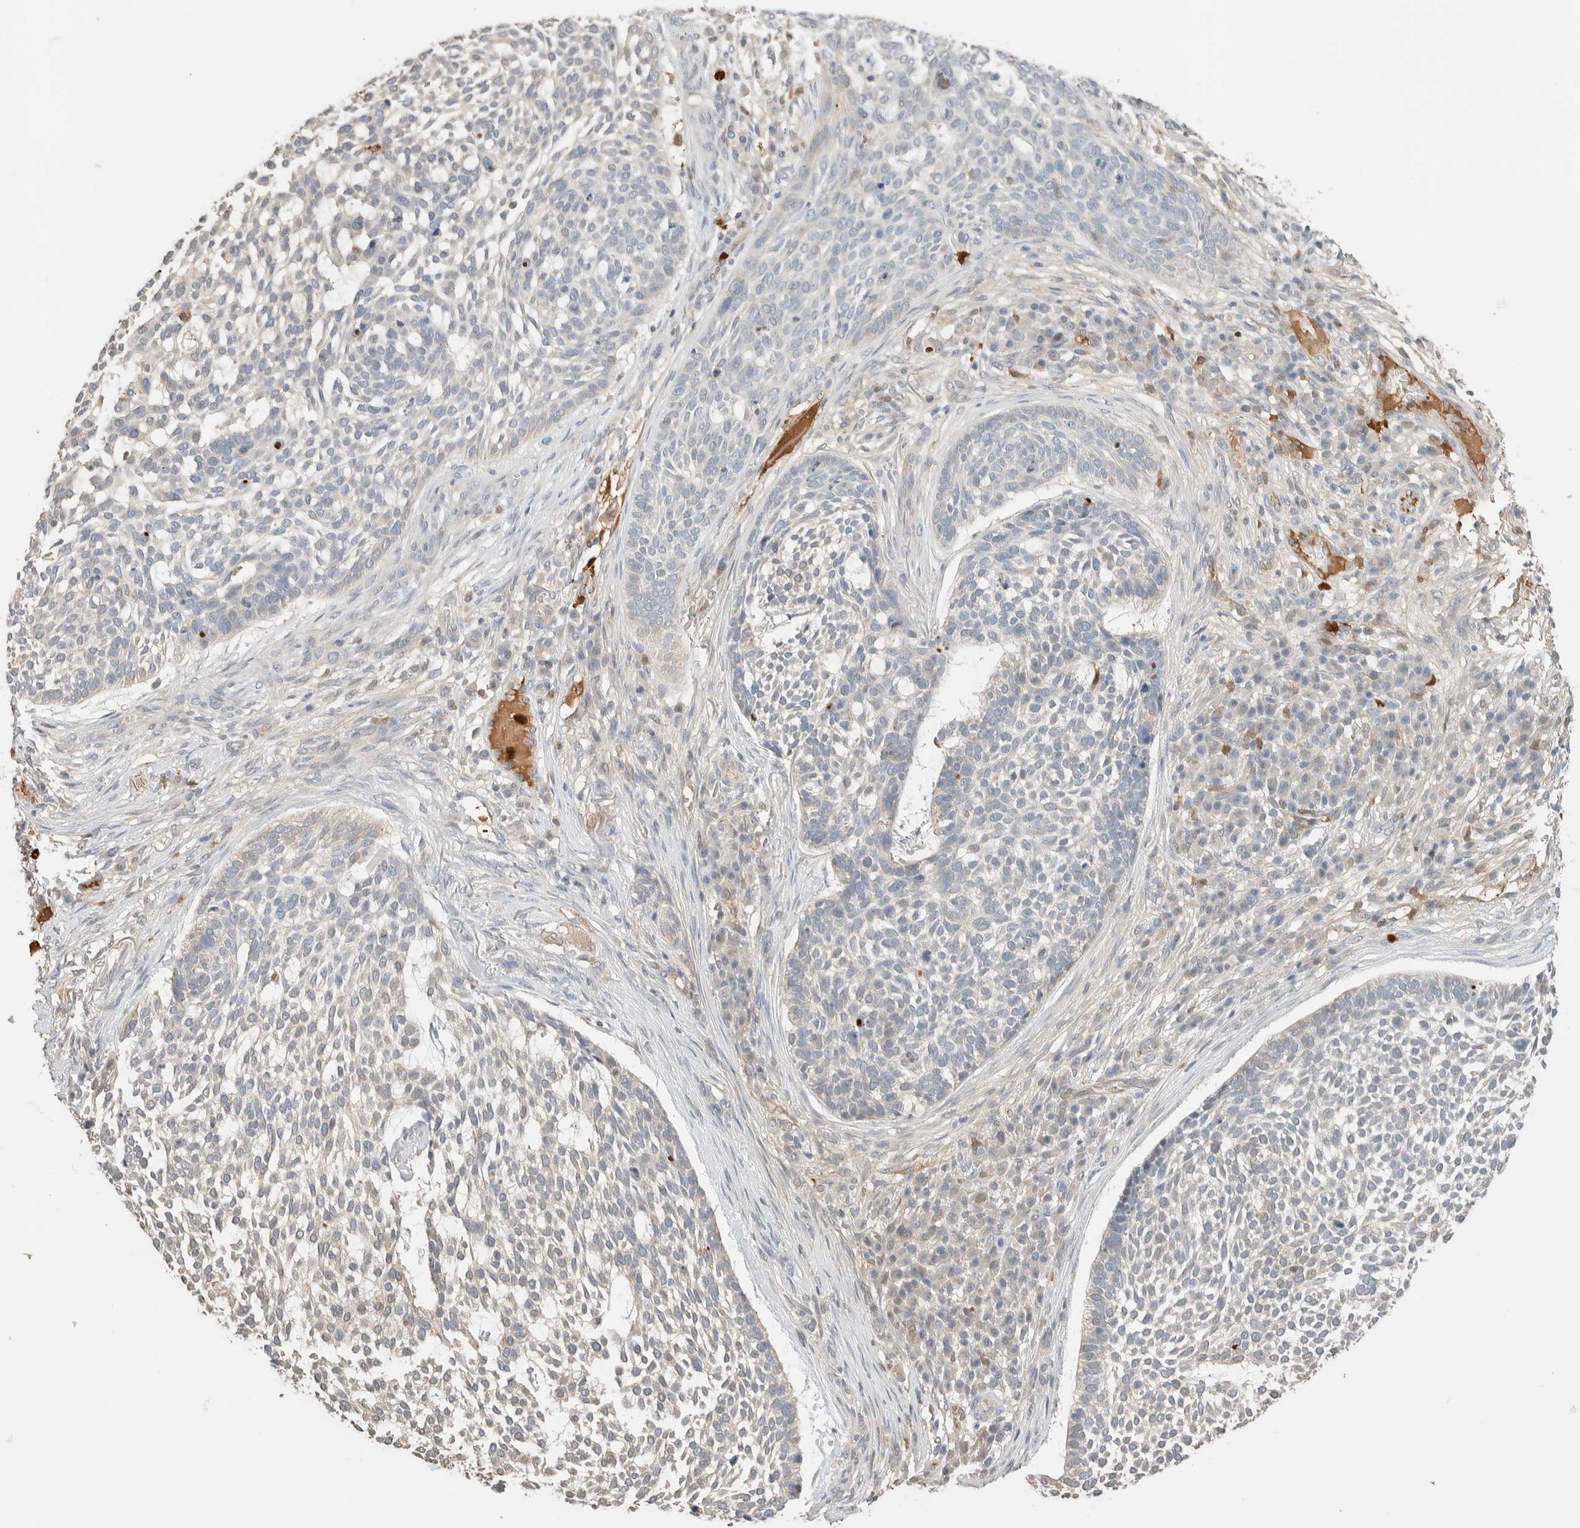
{"staining": {"intensity": "negative", "quantity": "none", "location": "none"}, "tissue": "skin cancer", "cell_type": "Tumor cells", "image_type": "cancer", "snomed": [{"axis": "morphology", "description": "Basal cell carcinoma"}, {"axis": "topography", "description": "Skin"}], "caption": "Photomicrograph shows no significant protein positivity in tumor cells of skin cancer.", "gene": "SETD4", "patient": {"sex": "female", "age": 64}}